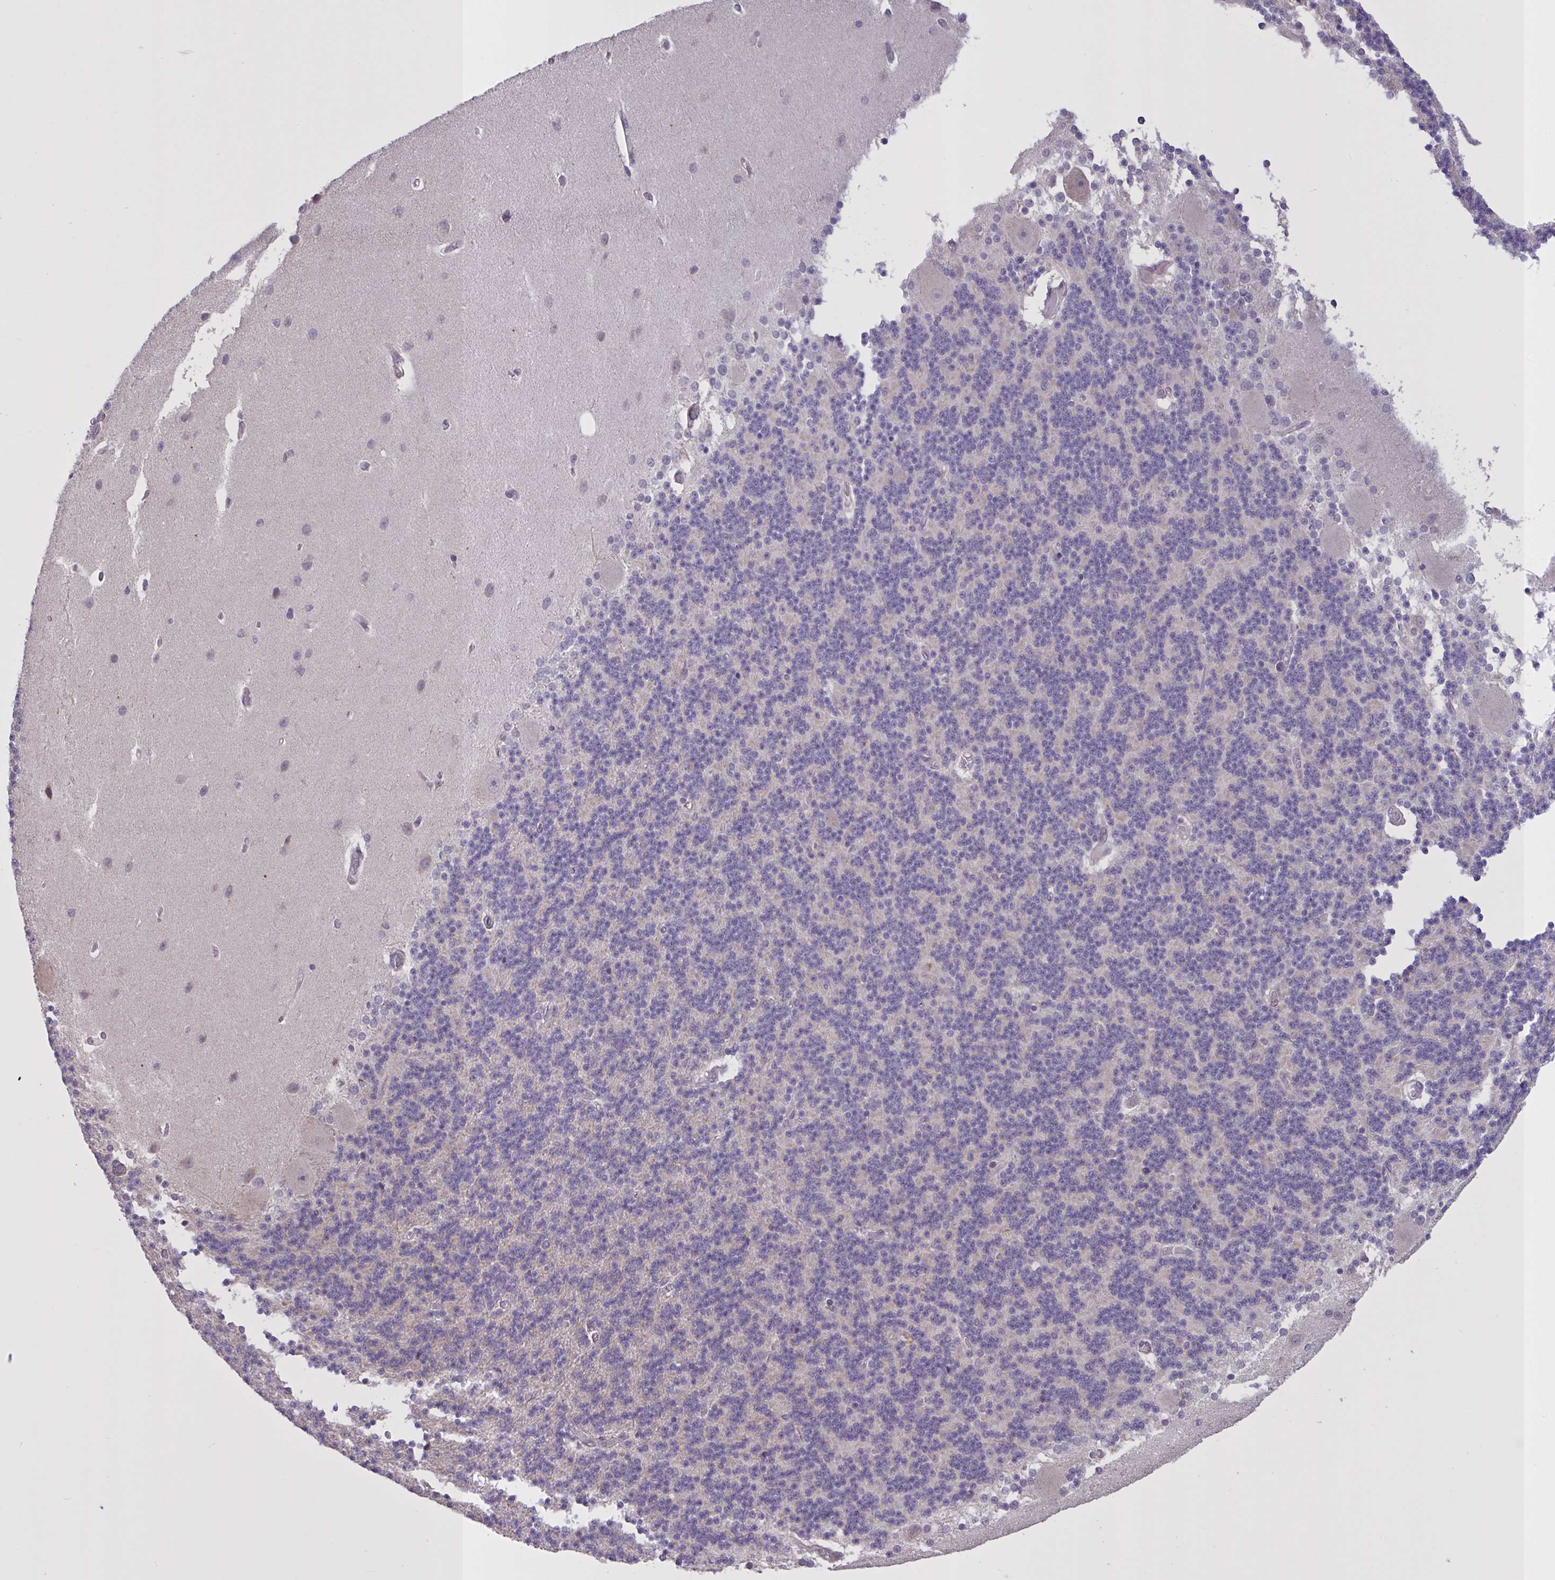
{"staining": {"intensity": "negative", "quantity": "none", "location": "none"}, "tissue": "cerebellum", "cell_type": "Cells in granular layer", "image_type": "normal", "snomed": [{"axis": "morphology", "description": "Normal tissue, NOS"}, {"axis": "topography", "description": "Cerebellum"}], "caption": "DAB immunohistochemical staining of benign human cerebellum demonstrates no significant positivity in cells in granular layer. Nuclei are stained in blue.", "gene": "MRGPRX2", "patient": {"sex": "female", "age": 54}}